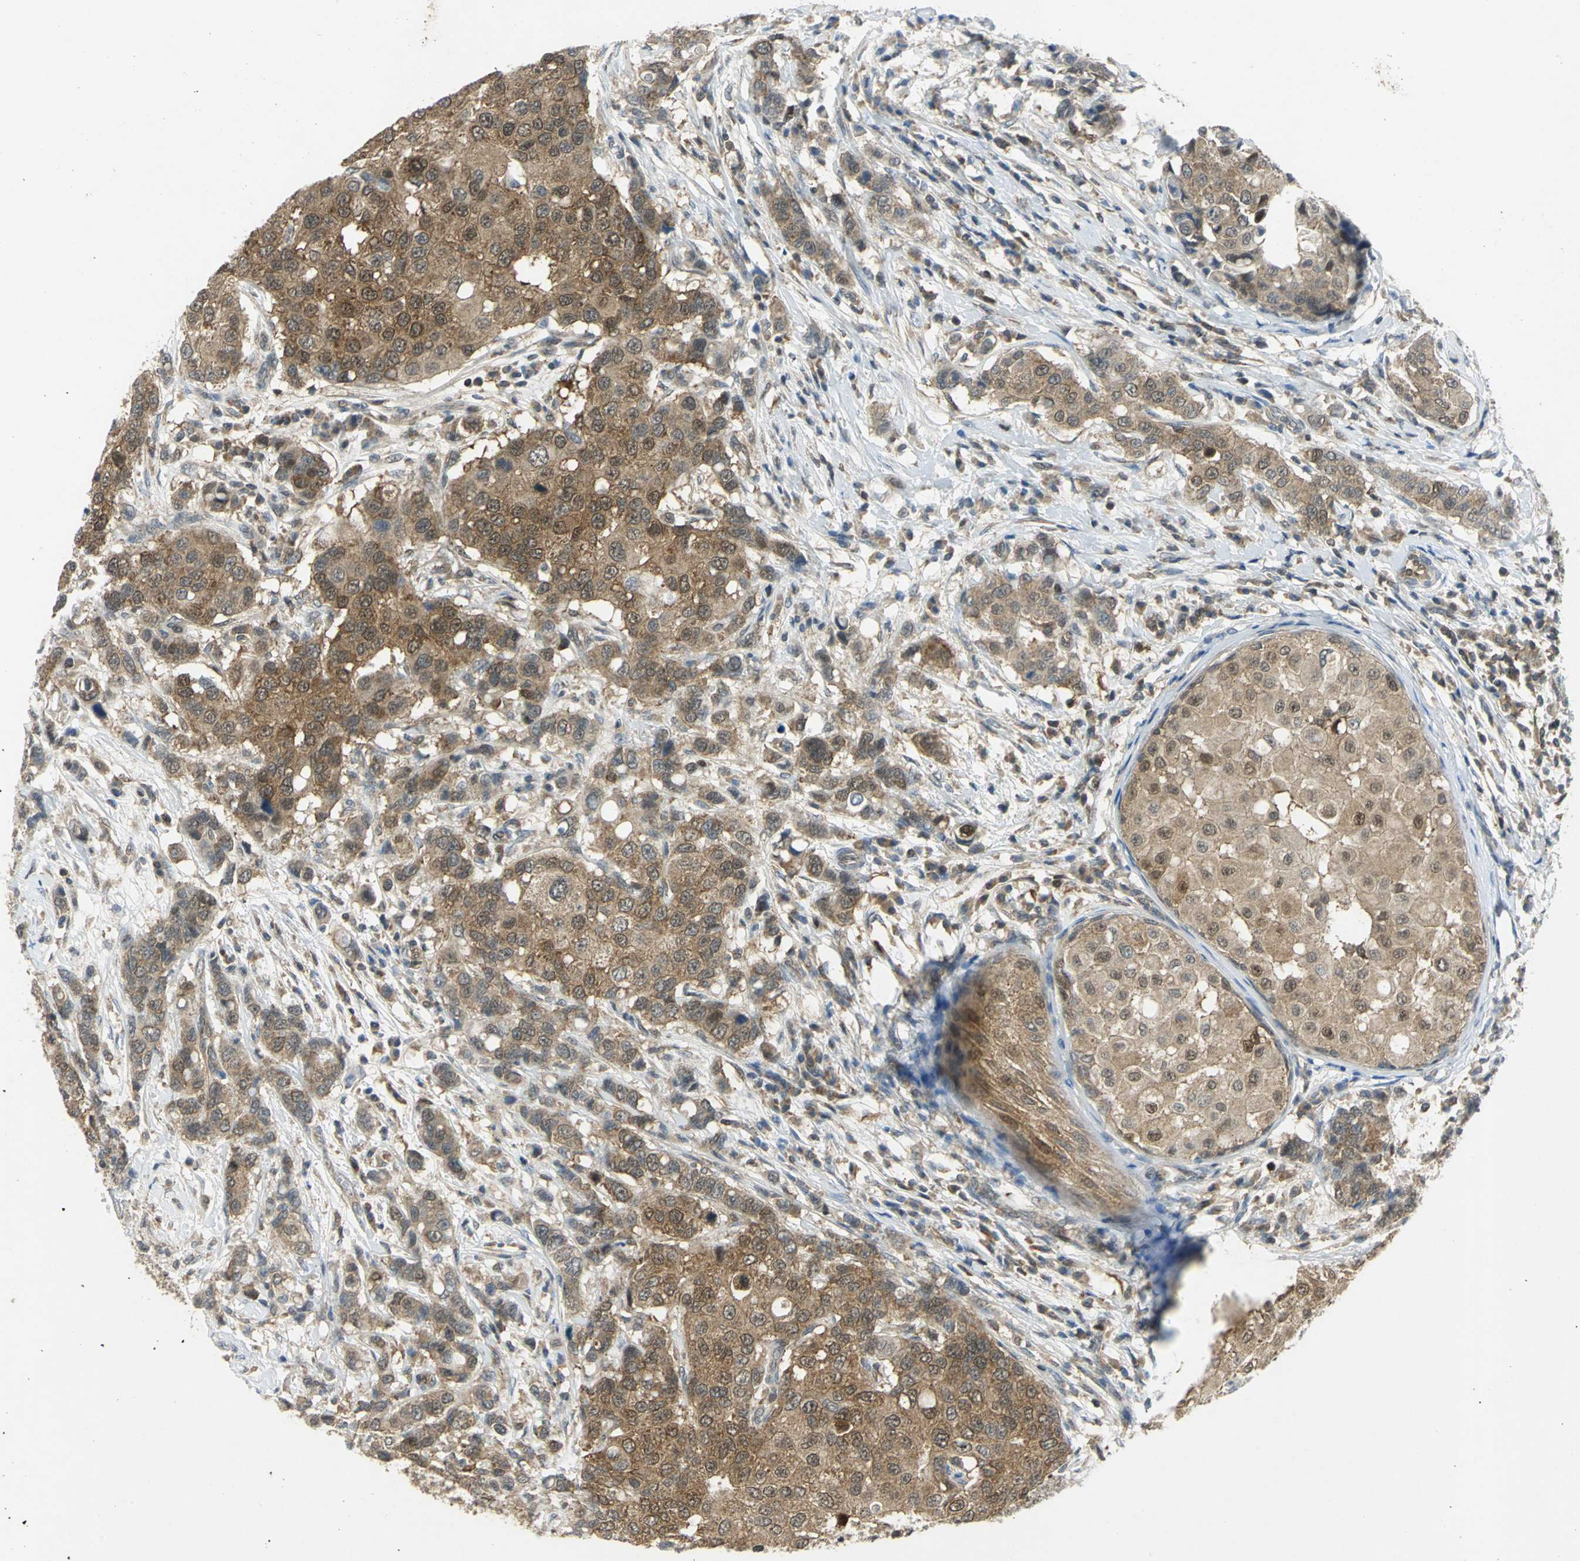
{"staining": {"intensity": "moderate", "quantity": ">75%", "location": "cytoplasmic/membranous"}, "tissue": "breast cancer", "cell_type": "Tumor cells", "image_type": "cancer", "snomed": [{"axis": "morphology", "description": "Duct carcinoma"}, {"axis": "topography", "description": "Breast"}], "caption": "Immunohistochemistry of breast cancer exhibits medium levels of moderate cytoplasmic/membranous staining in approximately >75% of tumor cells.", "gene": "PPIA", "patient": {"sex": "female", "age": 27}}